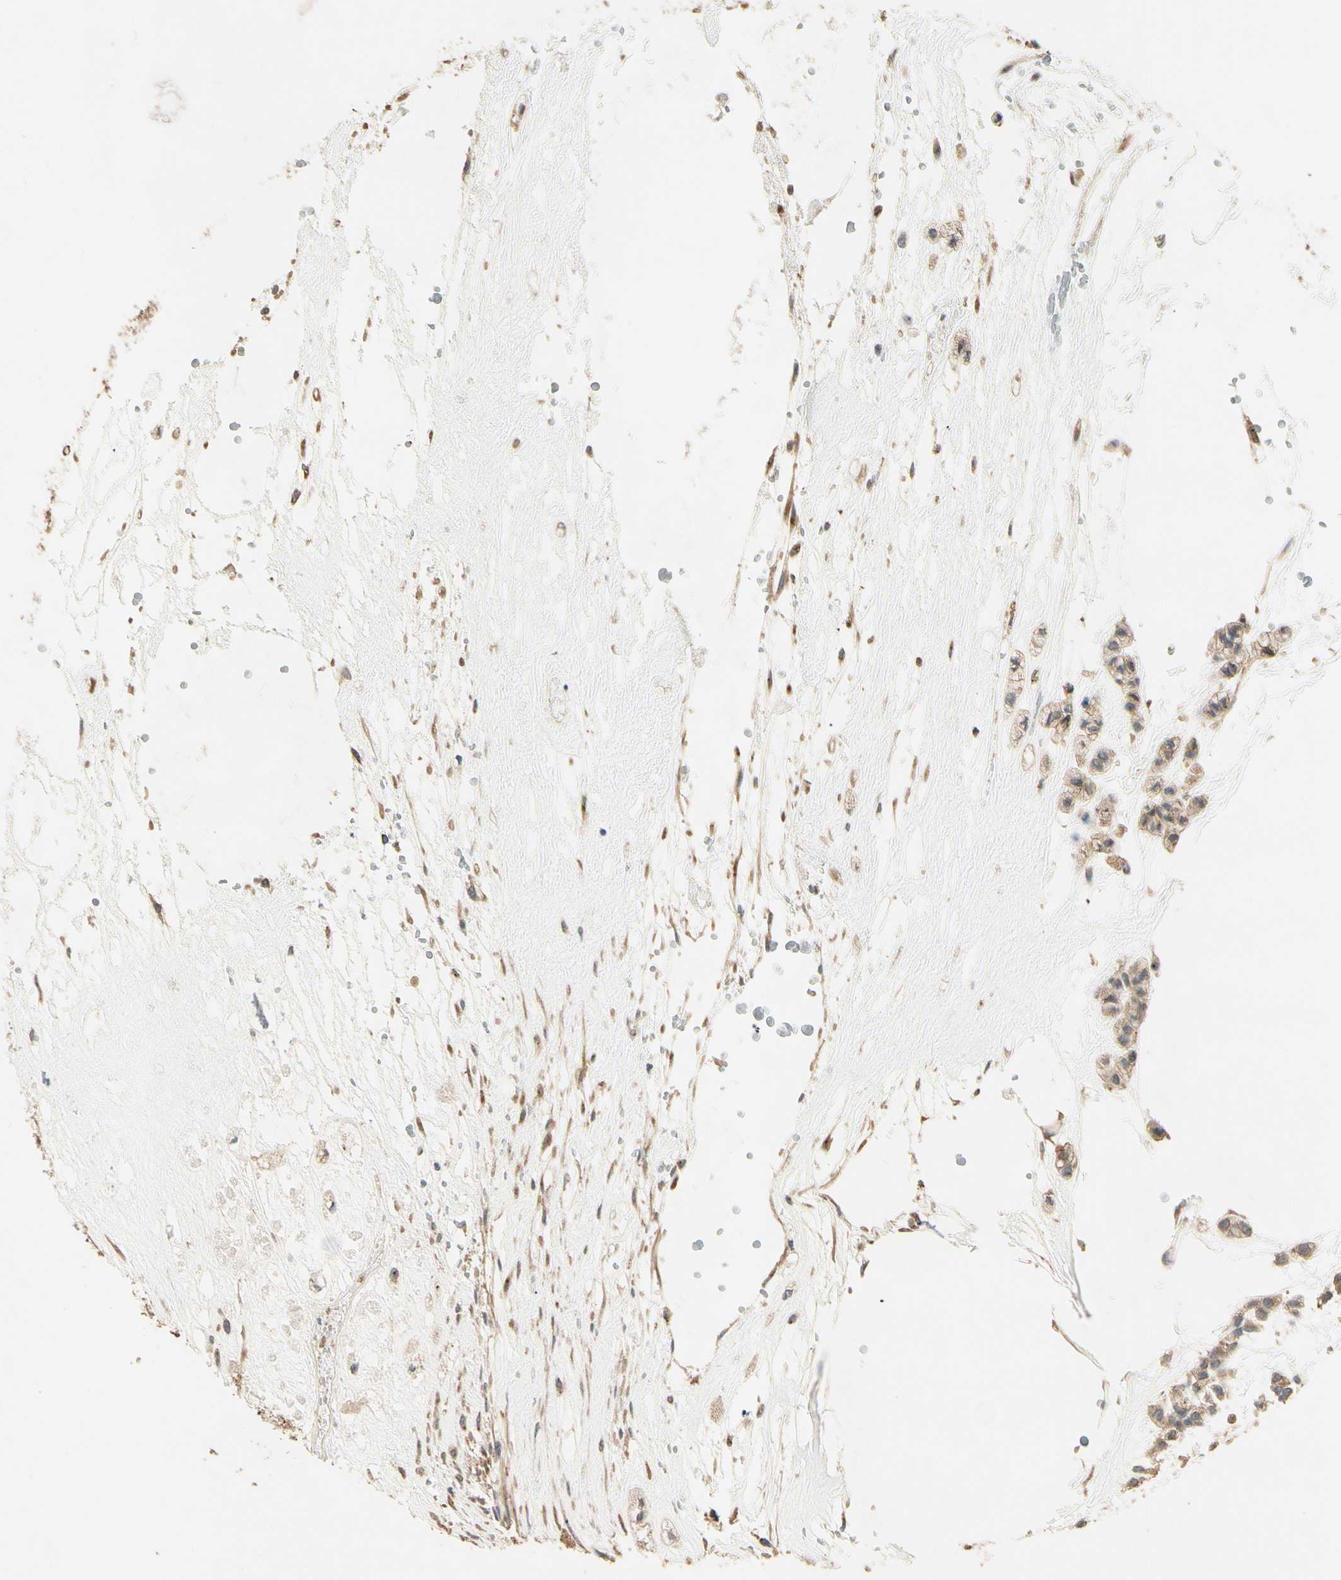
{"staining": {"intensity": "moderate", "quantity": ">75%", "location": "cytoplasmic/membranous"}, "tissue": "head and neck cancer", "cell_type": "Tumor cells", "image_type": "cancer", "snomed": [{"axis": "morphology", "description": "Adenocarcinoma, NOS"}, {"axis": "morphology", "description": "Adenoma, NOS"}, {"axis": "topography", "description": "Head-Neck"}], "caption": "Tumor cells show medium levels of moderate cytoplasmic/membranous expression in approximately >75% of cells in human adenocarcinoma (head and neck). (brown staining indicates protein expression, while blue staining denotes nuclei).", "gene": "AKAP9", "patient": {"sex": "female", "age": 55}}